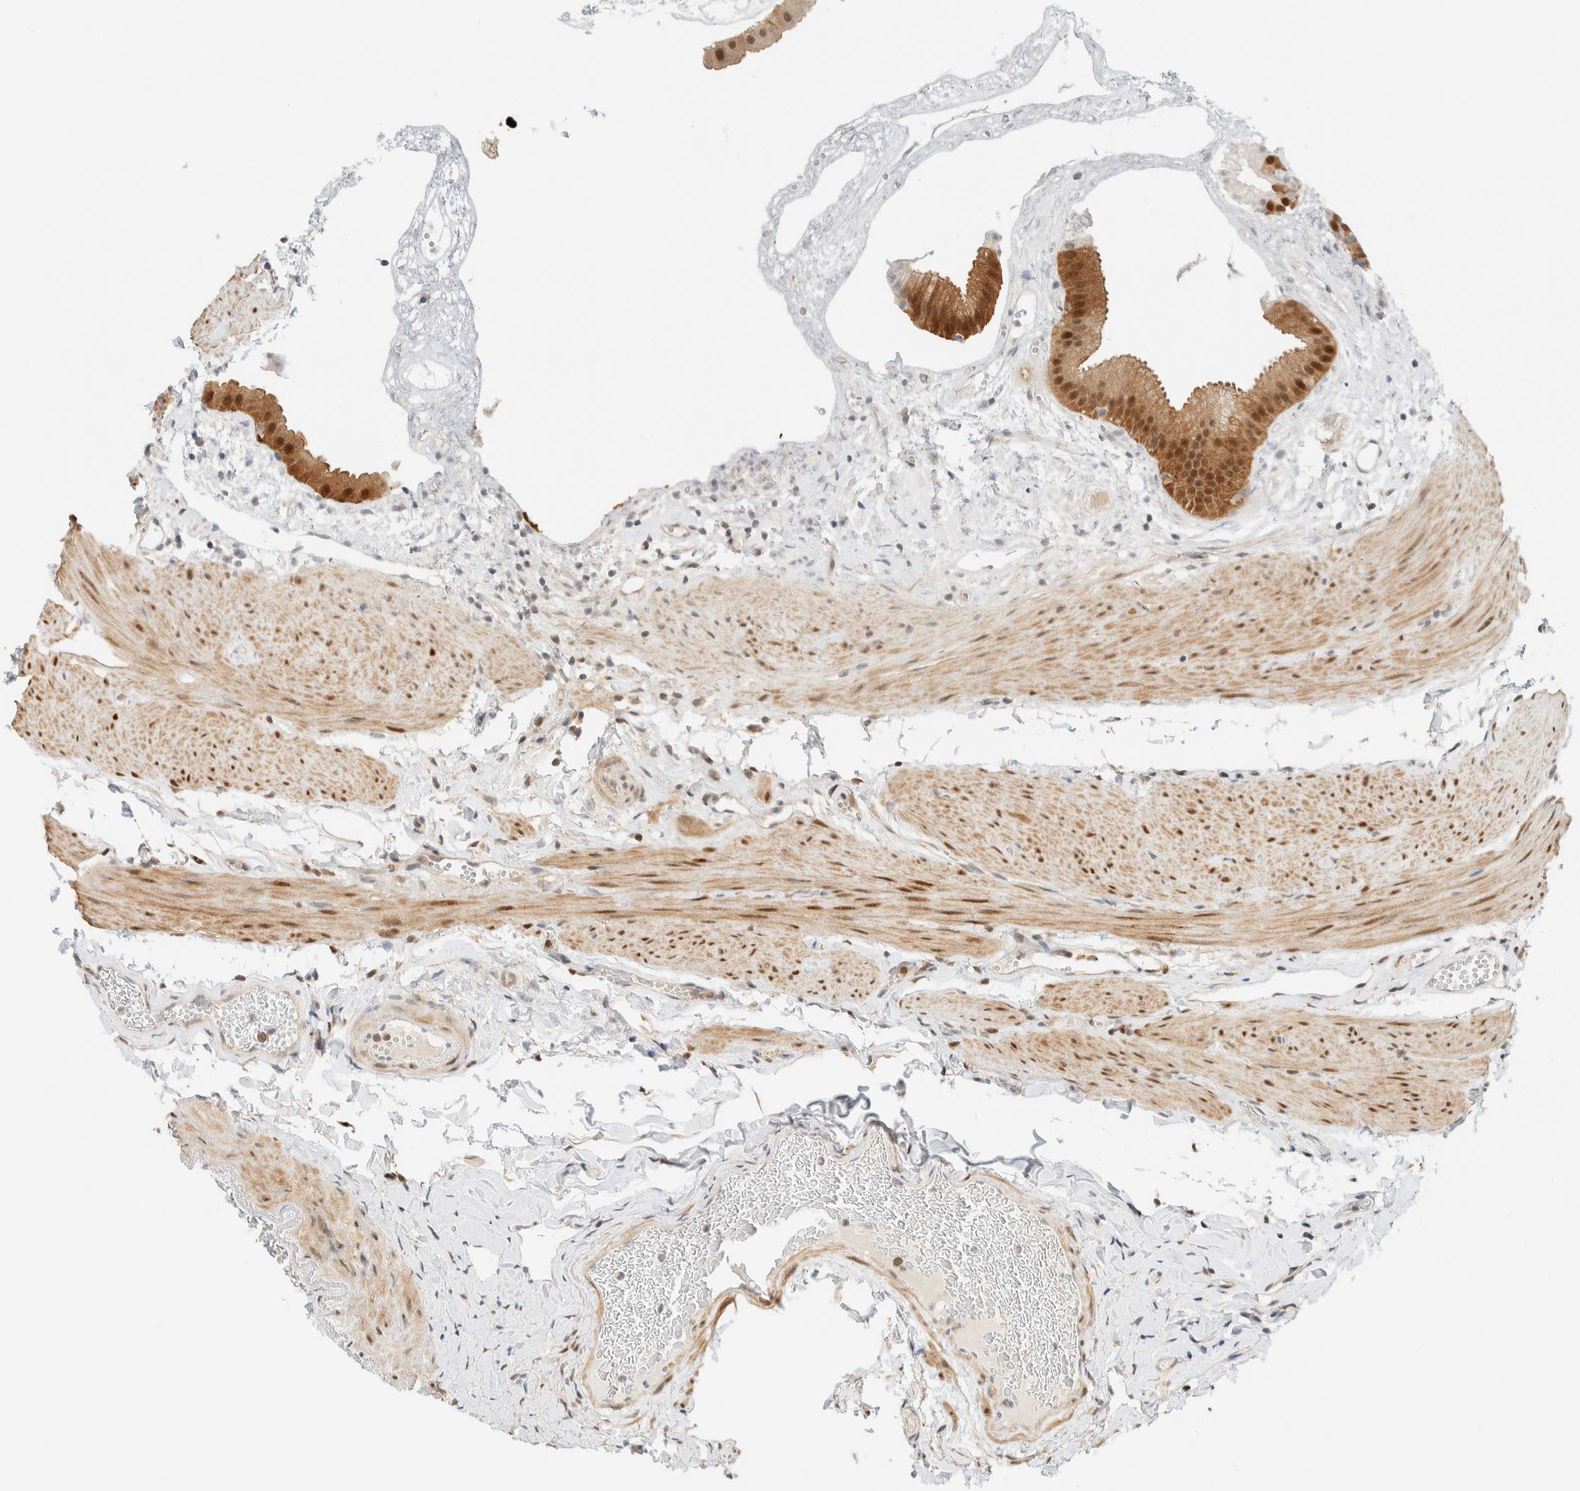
{"staining": {"intensity": "strong", "quantity": ">75%", "location": "cytoplasmic/membranous,nuclear"}, "tissue": "gallbladder", "cell_type": "Glandular cells", "image_type": "normal", "snomed": [{"axis": "morphology", "description": "Normal tissue, NOS"}, {"axis": "topography", "description": "Gallbladder"}], "caption": "Immunohistochemistry (IHC) staining of unremarkable gallbladder, which reveals high levels of strong cytoplasmic/membranous,nuclear staining in approximately >75% of glandular cells indicating strong cytoplasmic/membranous,nuclear protein expression. The staining was performed using DAB (3,3'-diaminobenzidine) (brown) for protein detection and nuclei were counterstained in hematoxylin (blue).", "gene": "ZBTB37", "patient": {"sex": "female", "age": 64}}